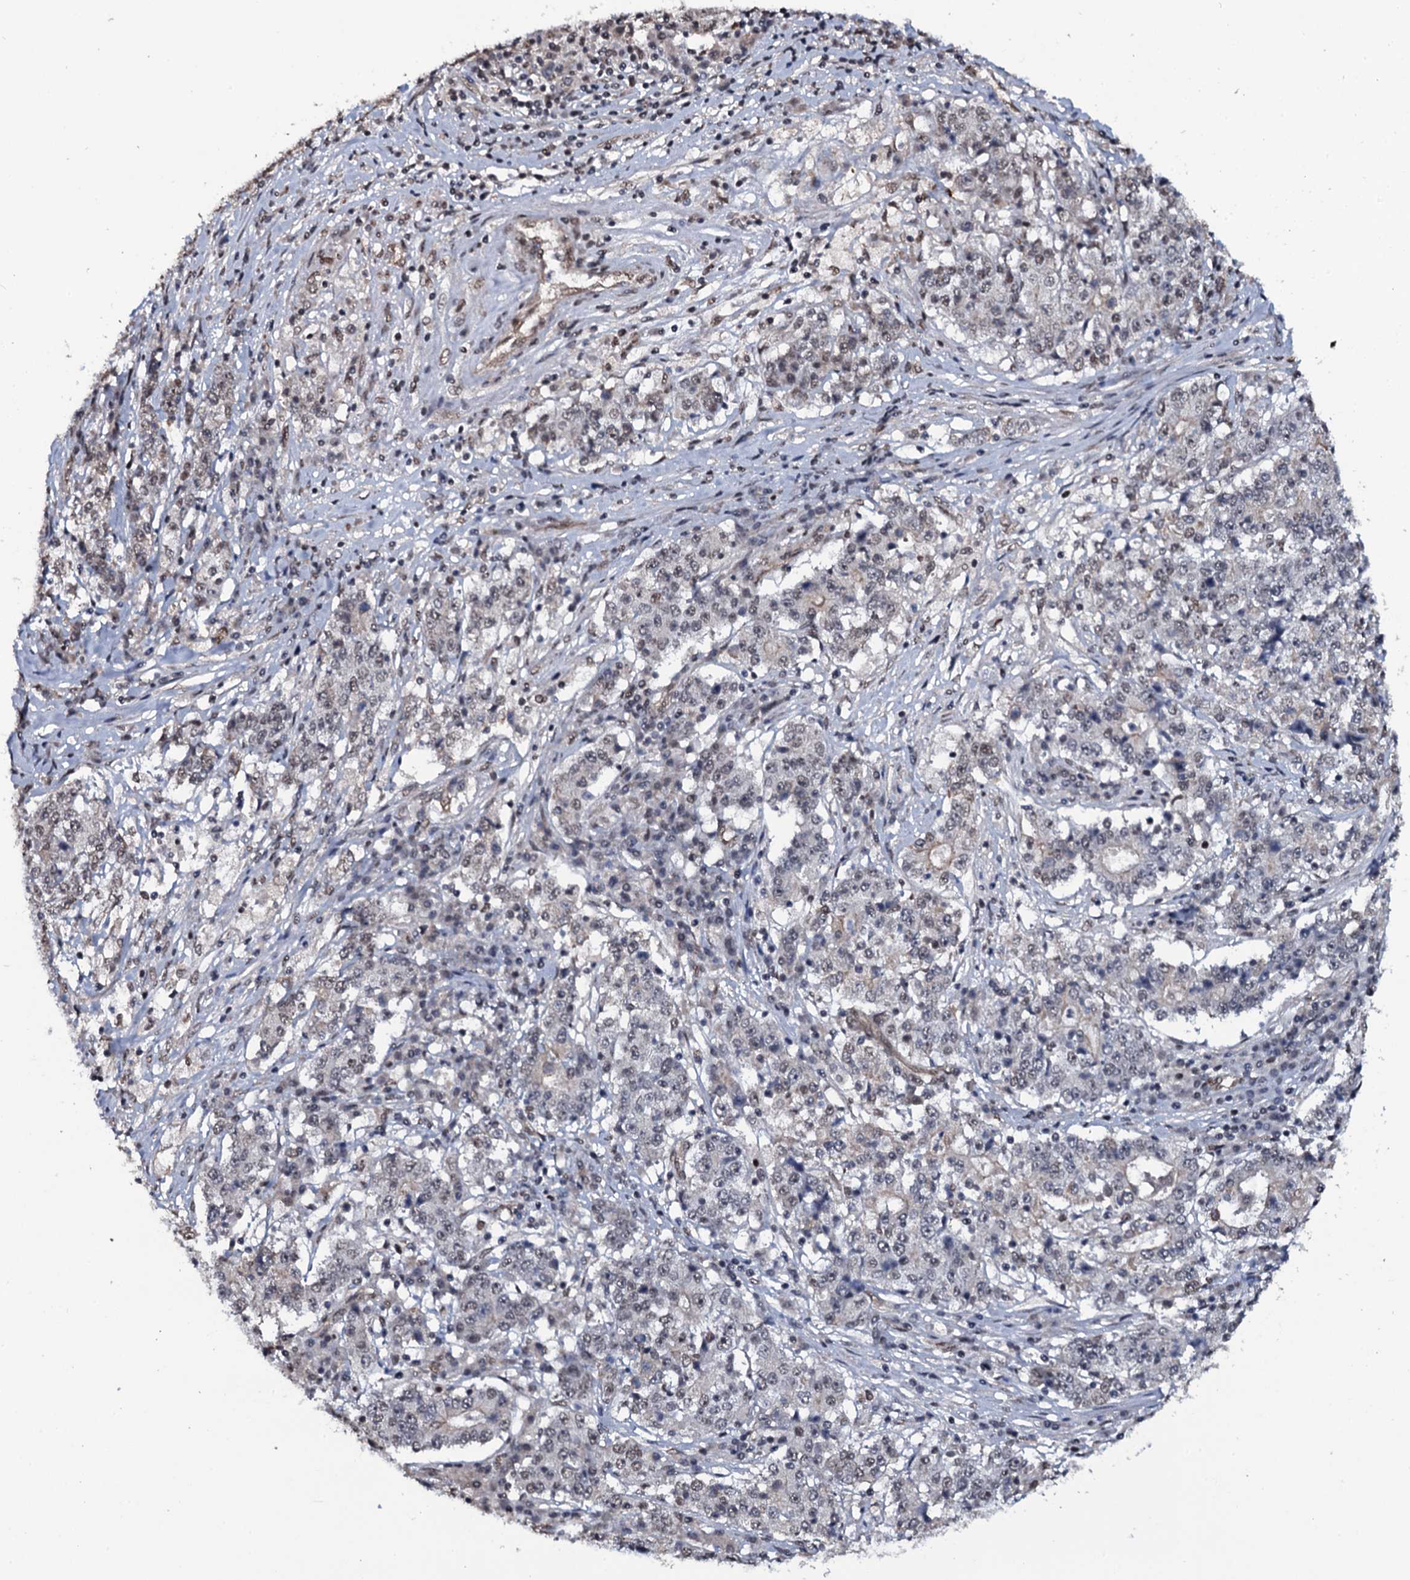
{"staining": {"intensity": "weak", "quantity": "<25%", "location": "cytoplasmic/membranous,nuclear"}, "tissue": "stomach cancer", "cell_type": "Tumor cells", "image_type": "cancer", "snomed": [{"axis": "morphology", "description": "Adenocarcinoma, NOS"}, {"axis": "topography", "description": "Stomach"}], "caption": "Immunohistochemical staining of stomach cancer displays no significant expression in tumor cells.", "gene": "SH2D4B", "patient": {"sex": "male", "age": 59}}